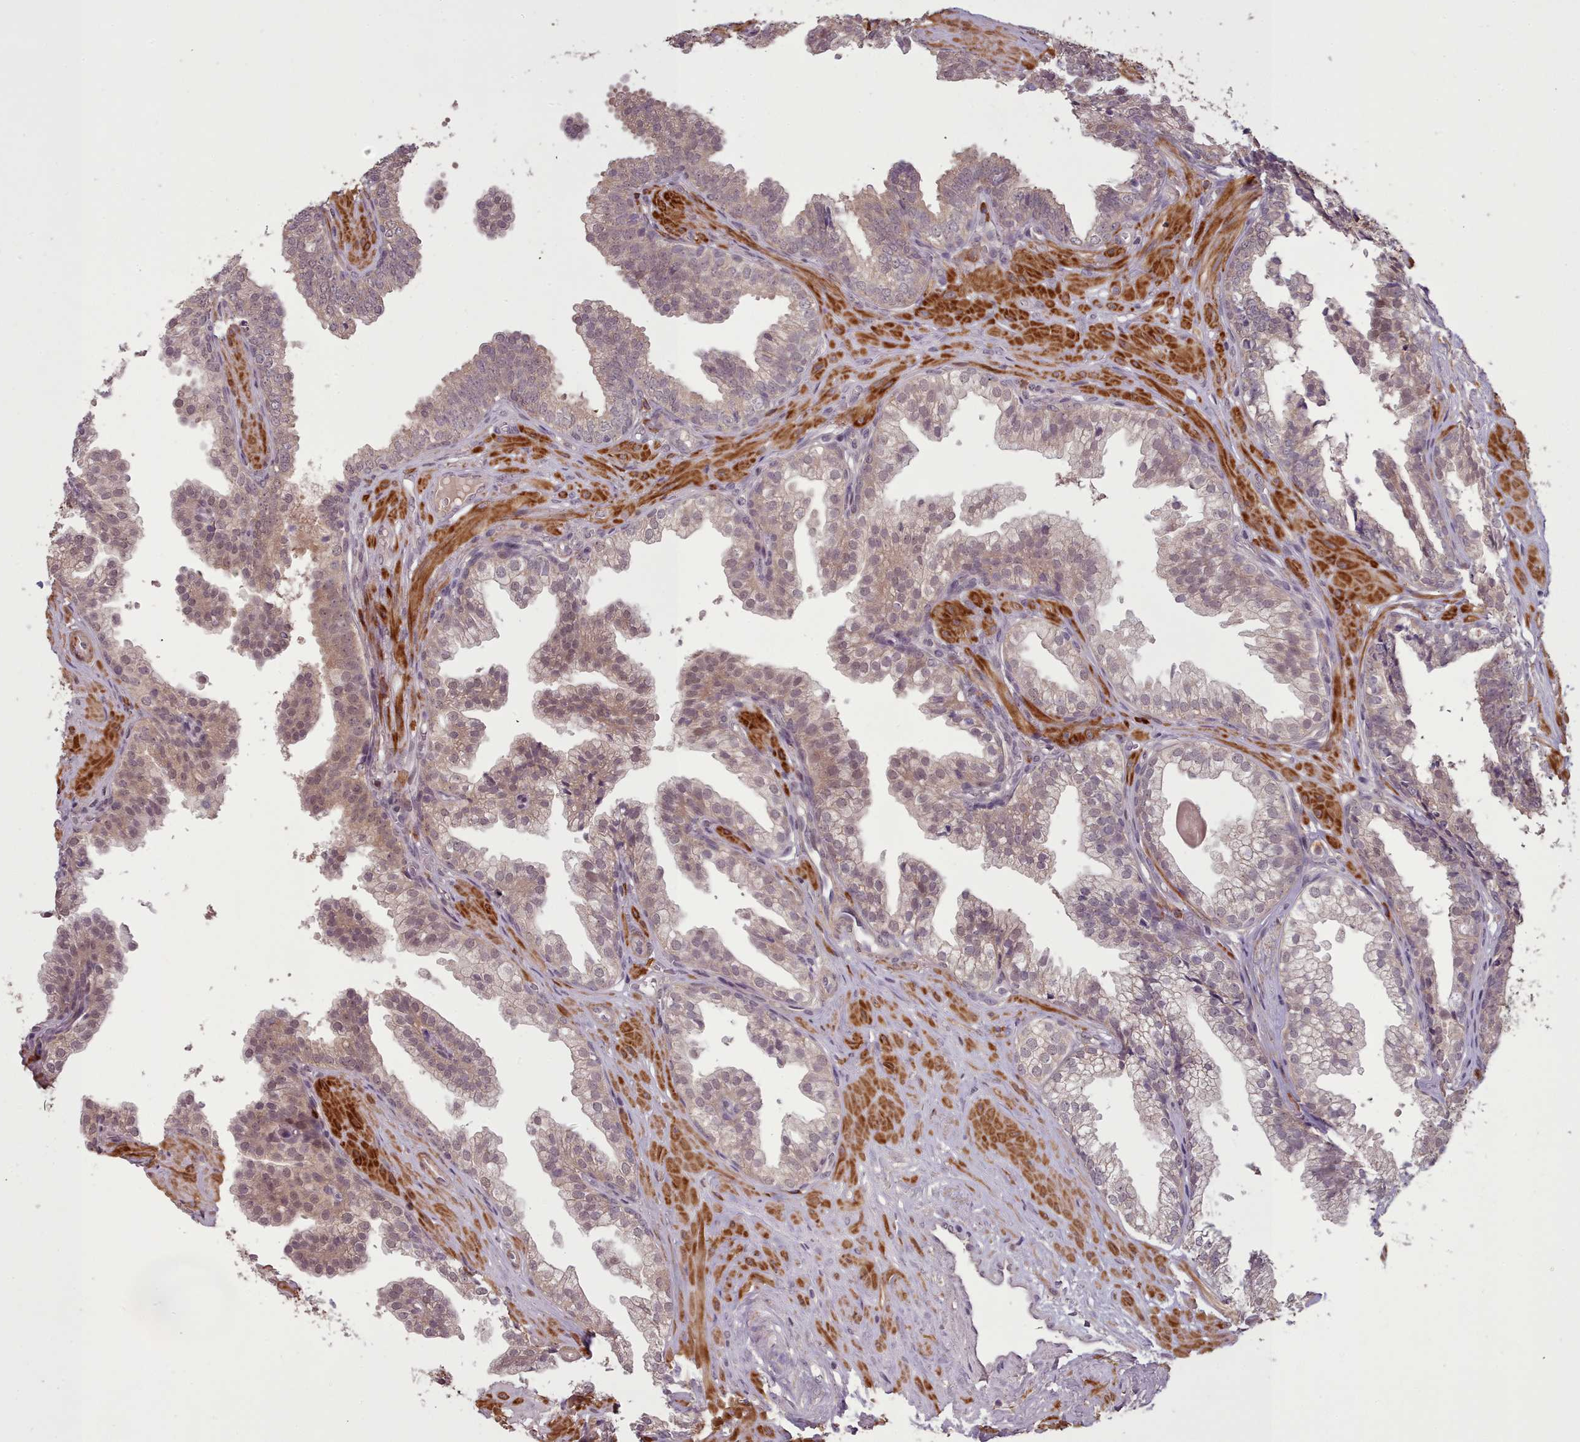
{"staining": {"intensity": "weak", "quantity": "25%-75%", "location": "cytoplasmic/membranous,nuclear"}, "tissue": "prostate", "cell_type": "Glandular cells", "image_type": "normal", "snomed": [{"axis": "morphology", "description": "Normal tissue, NOS"}, {"axis": "topography", "description": "Prostate"}, {"axis": "topography", "description": "Peripheral nerve tissue"}], "caption": "Immunohistochemistry (IHC) micrograph of unremarkable prostate stained for a protein (brown), which shows low levels of weak cytoplasmic/membranous,nuclear staining in about 25%-75% of glandular cells.", "gene": "CDC6", "patient": {"sex": "male", "age": 55}}